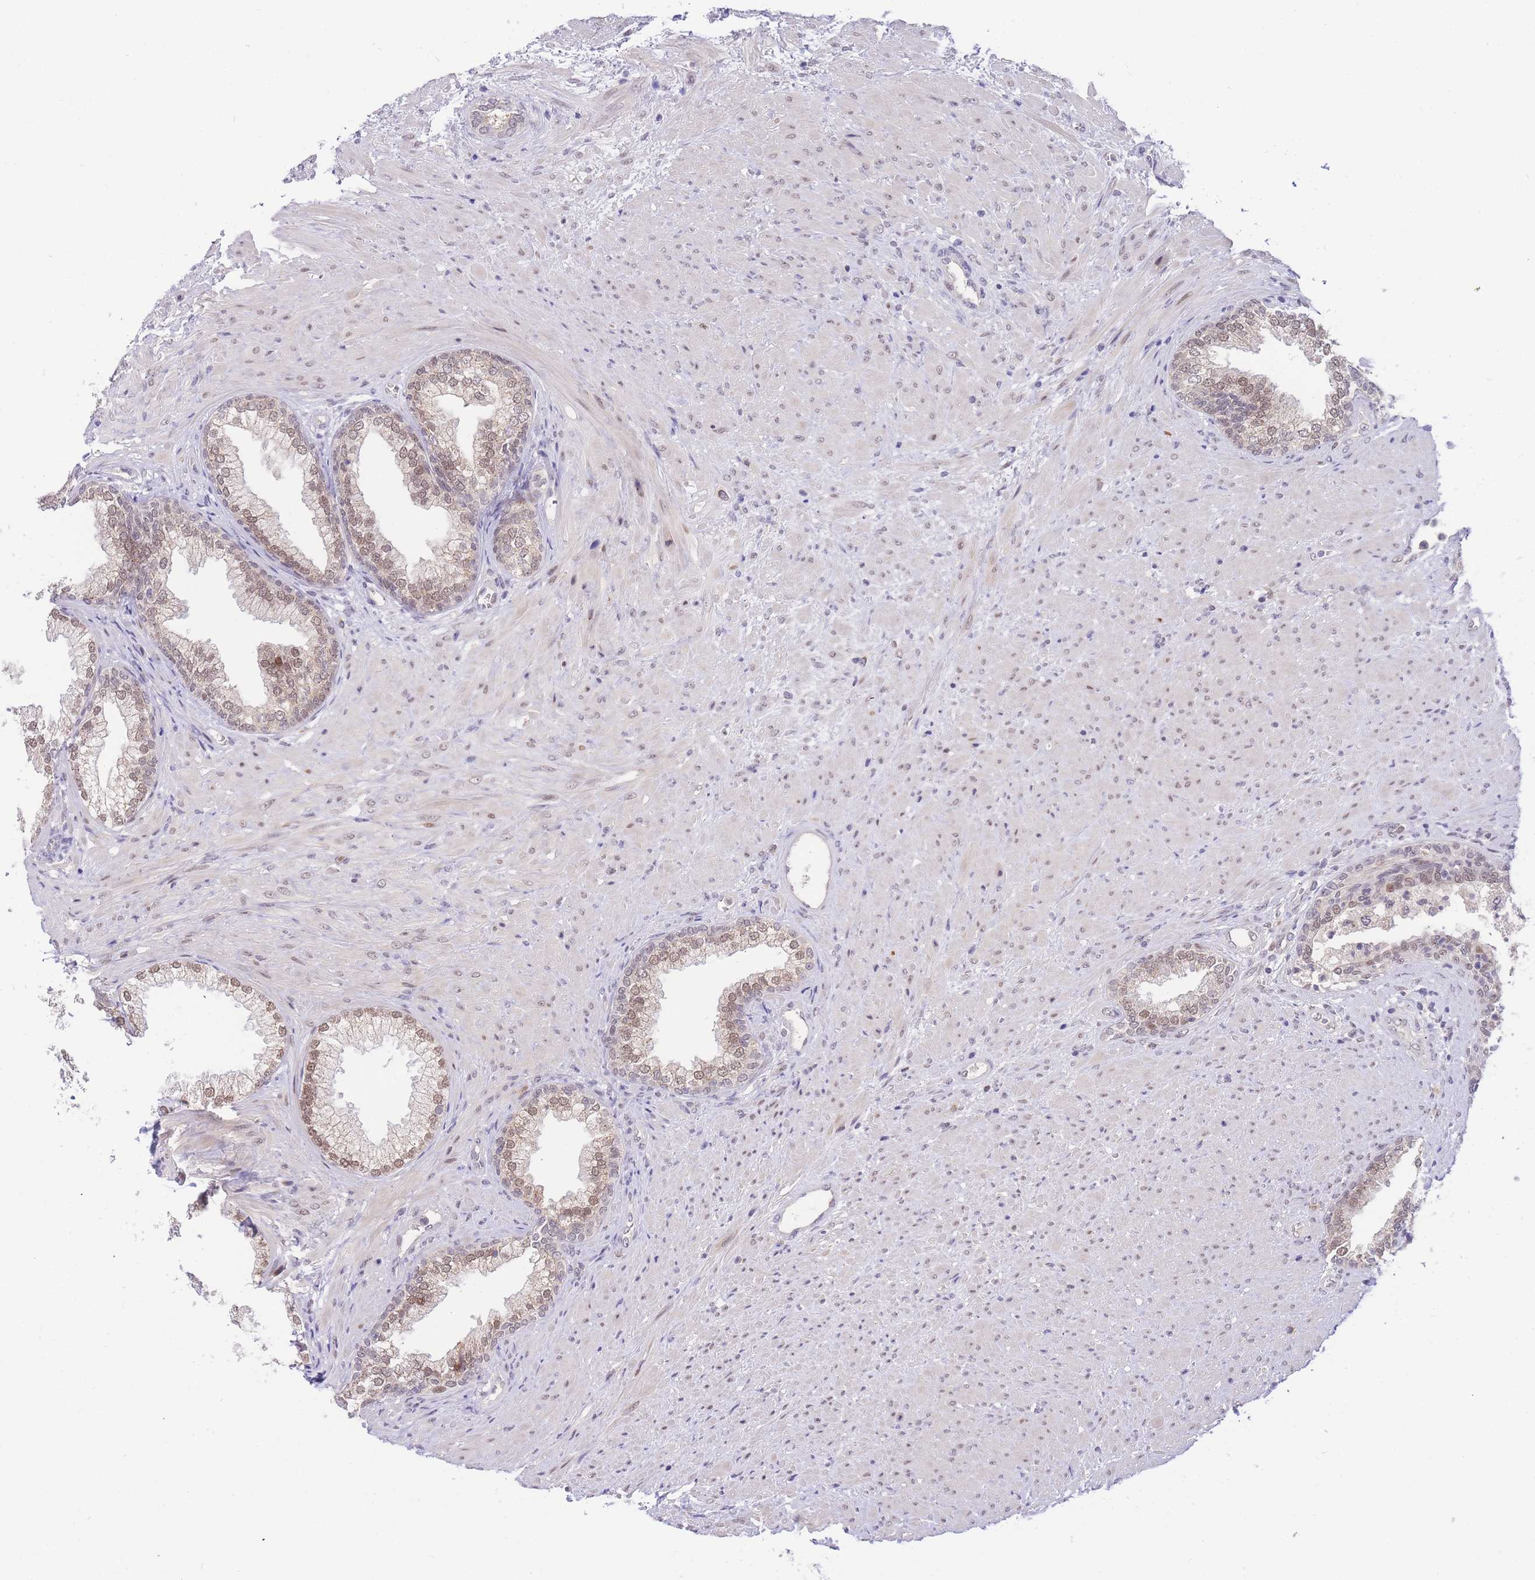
{"staining": {"intensity": "weak", "quantity": ">75%", "location": "nuclear"}, "tissue": "prostate", "cell_type": "Glandular cells", "image_type": "normal", "snomed": [{"axis": "morphology", "description": "Normal tissue, NOS"}, {"axis": "topography", "description": "Prostate"}], "caption": "Prostate stained with a brown dye exhibits weak nuclear positive positivity in approximately >75% of glandular cells.", "gene": "PUS10", "patient": {"sex": "male", "age": 76}}